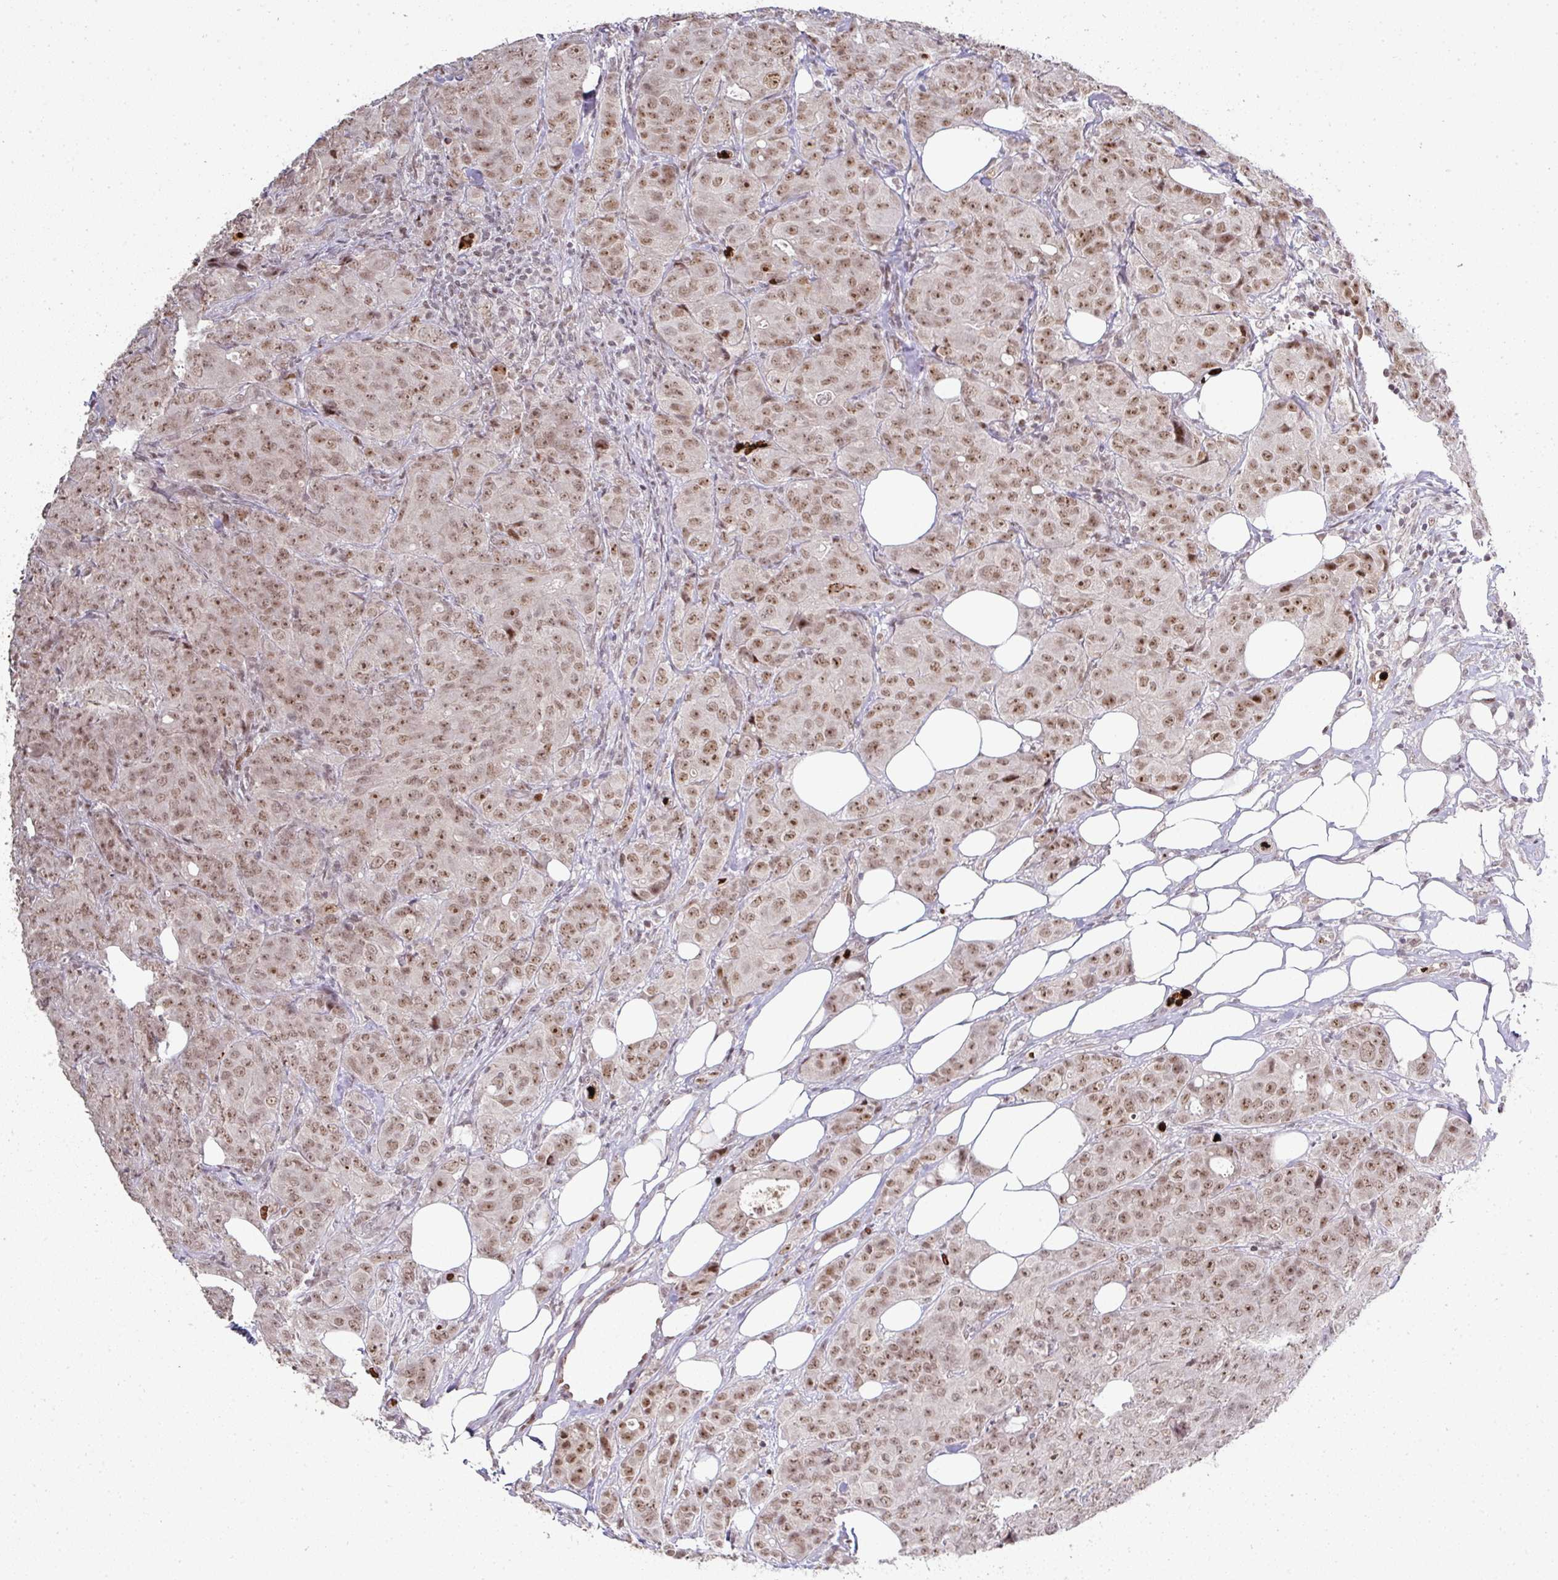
{"staining": {"intensity": "moderate", "quantity": ">75%", "location": "nuclear"}, "tissue": "breast cancer", "cell_type": "Tumor cells", "image_type": "cancer", "snomed": [{"axis": "morphology", "description": "Duct carcinoma"}, {"axis": "topography", "description": "Breast"}], "caption": "Breast cancer (infiltrating ductal carcinoma) tissue shows moderate nuclear positivity in about >75% of tumor cells", "gene": "NEIL1", "patient": {"sex": "female", "age": 43}}